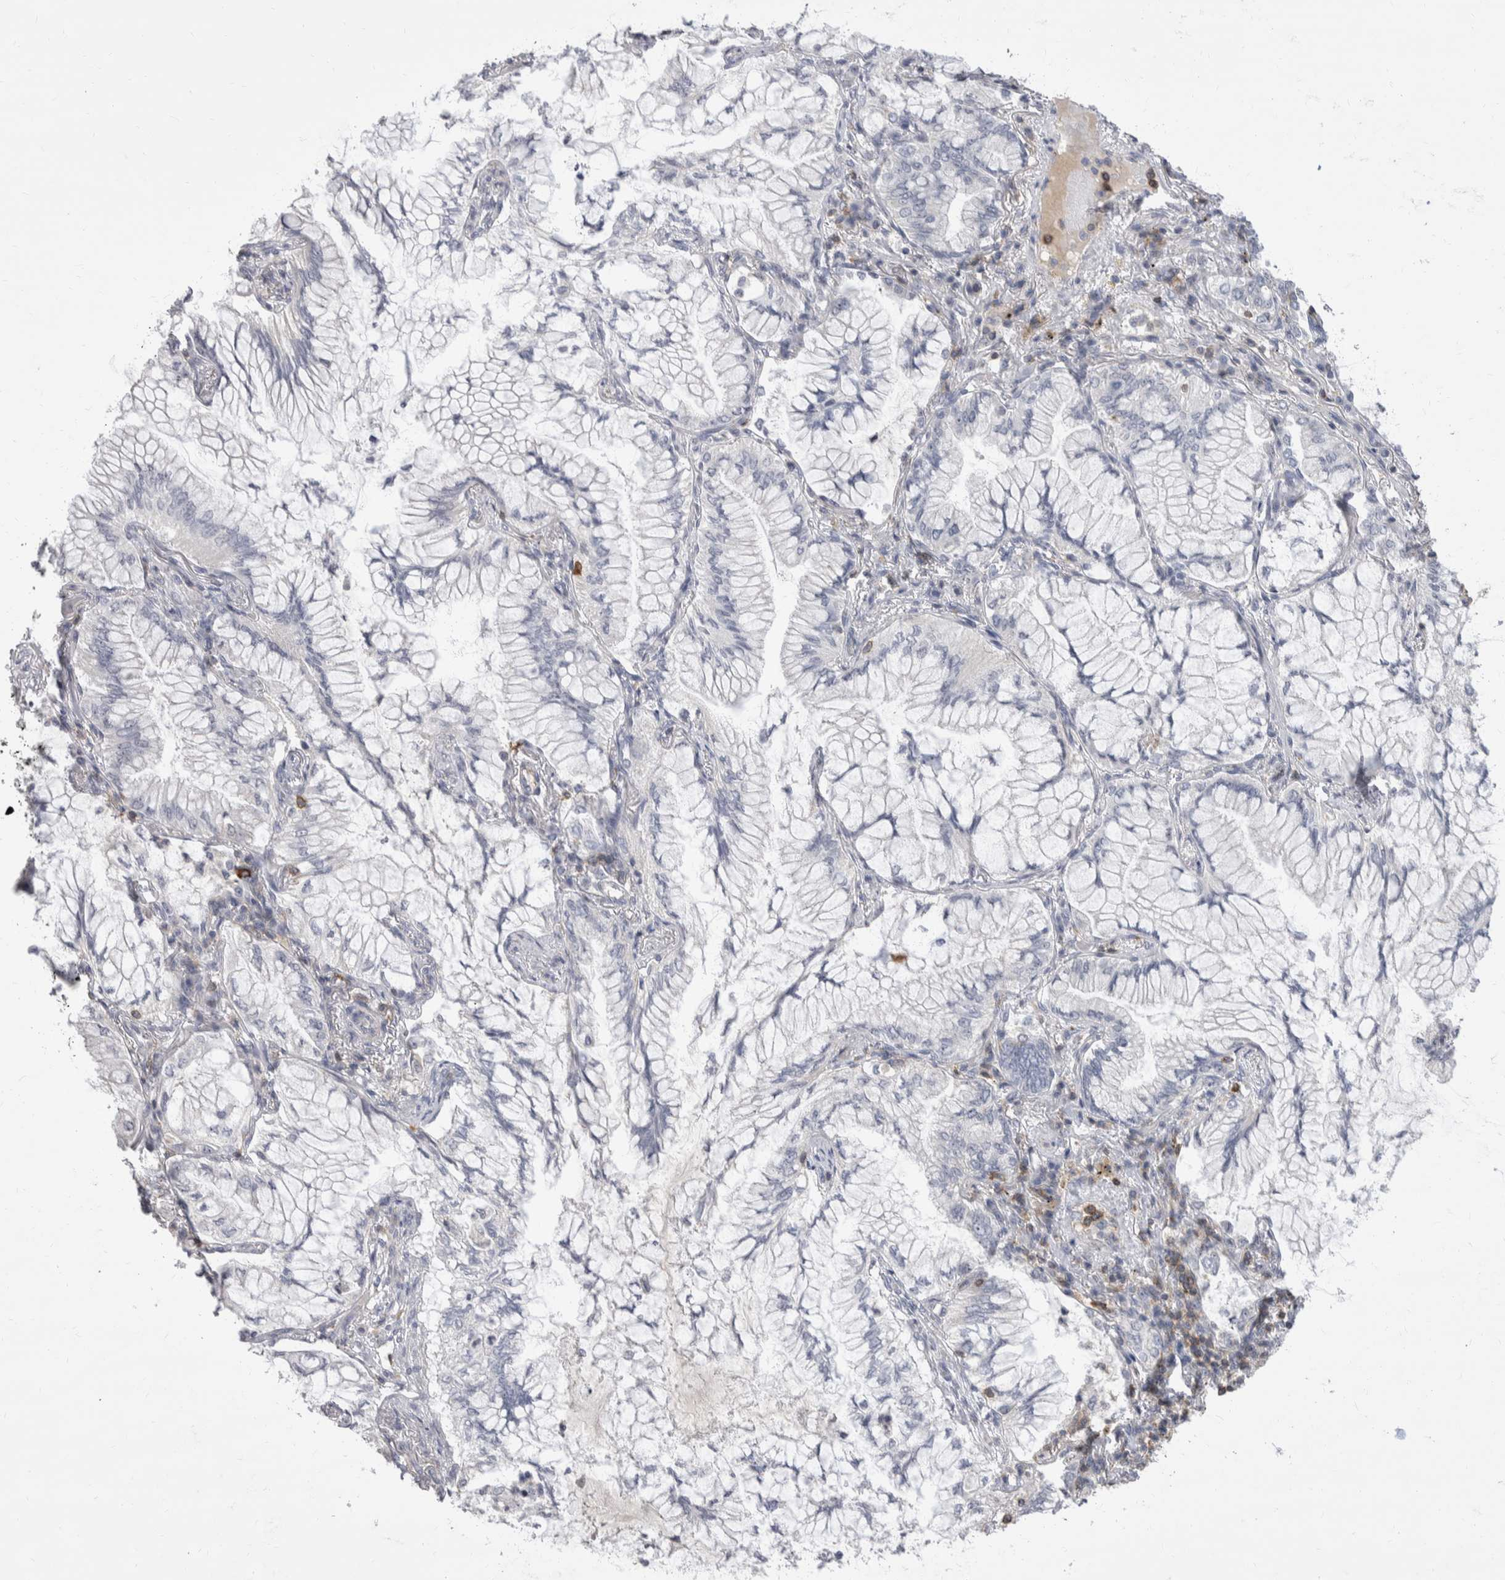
{"staining": {"intensity": "negative", "quantity": "none", "location": "none"}, "tissue": "lung cancer", "cell_type": "Tumor cells", "image_type": "cancer", "snomed": [{"axis": "morphology", "description": "Adenocarcinoma, NOS"}, {"axis": "topography", "description": "Lung"}], "caption": "A histopathology image of lung cancer stained for a protein demonstrates no brown staining in tumor cells.", "gene": "CEP295NL", "patient": {"sex": "female", "age": 70}}